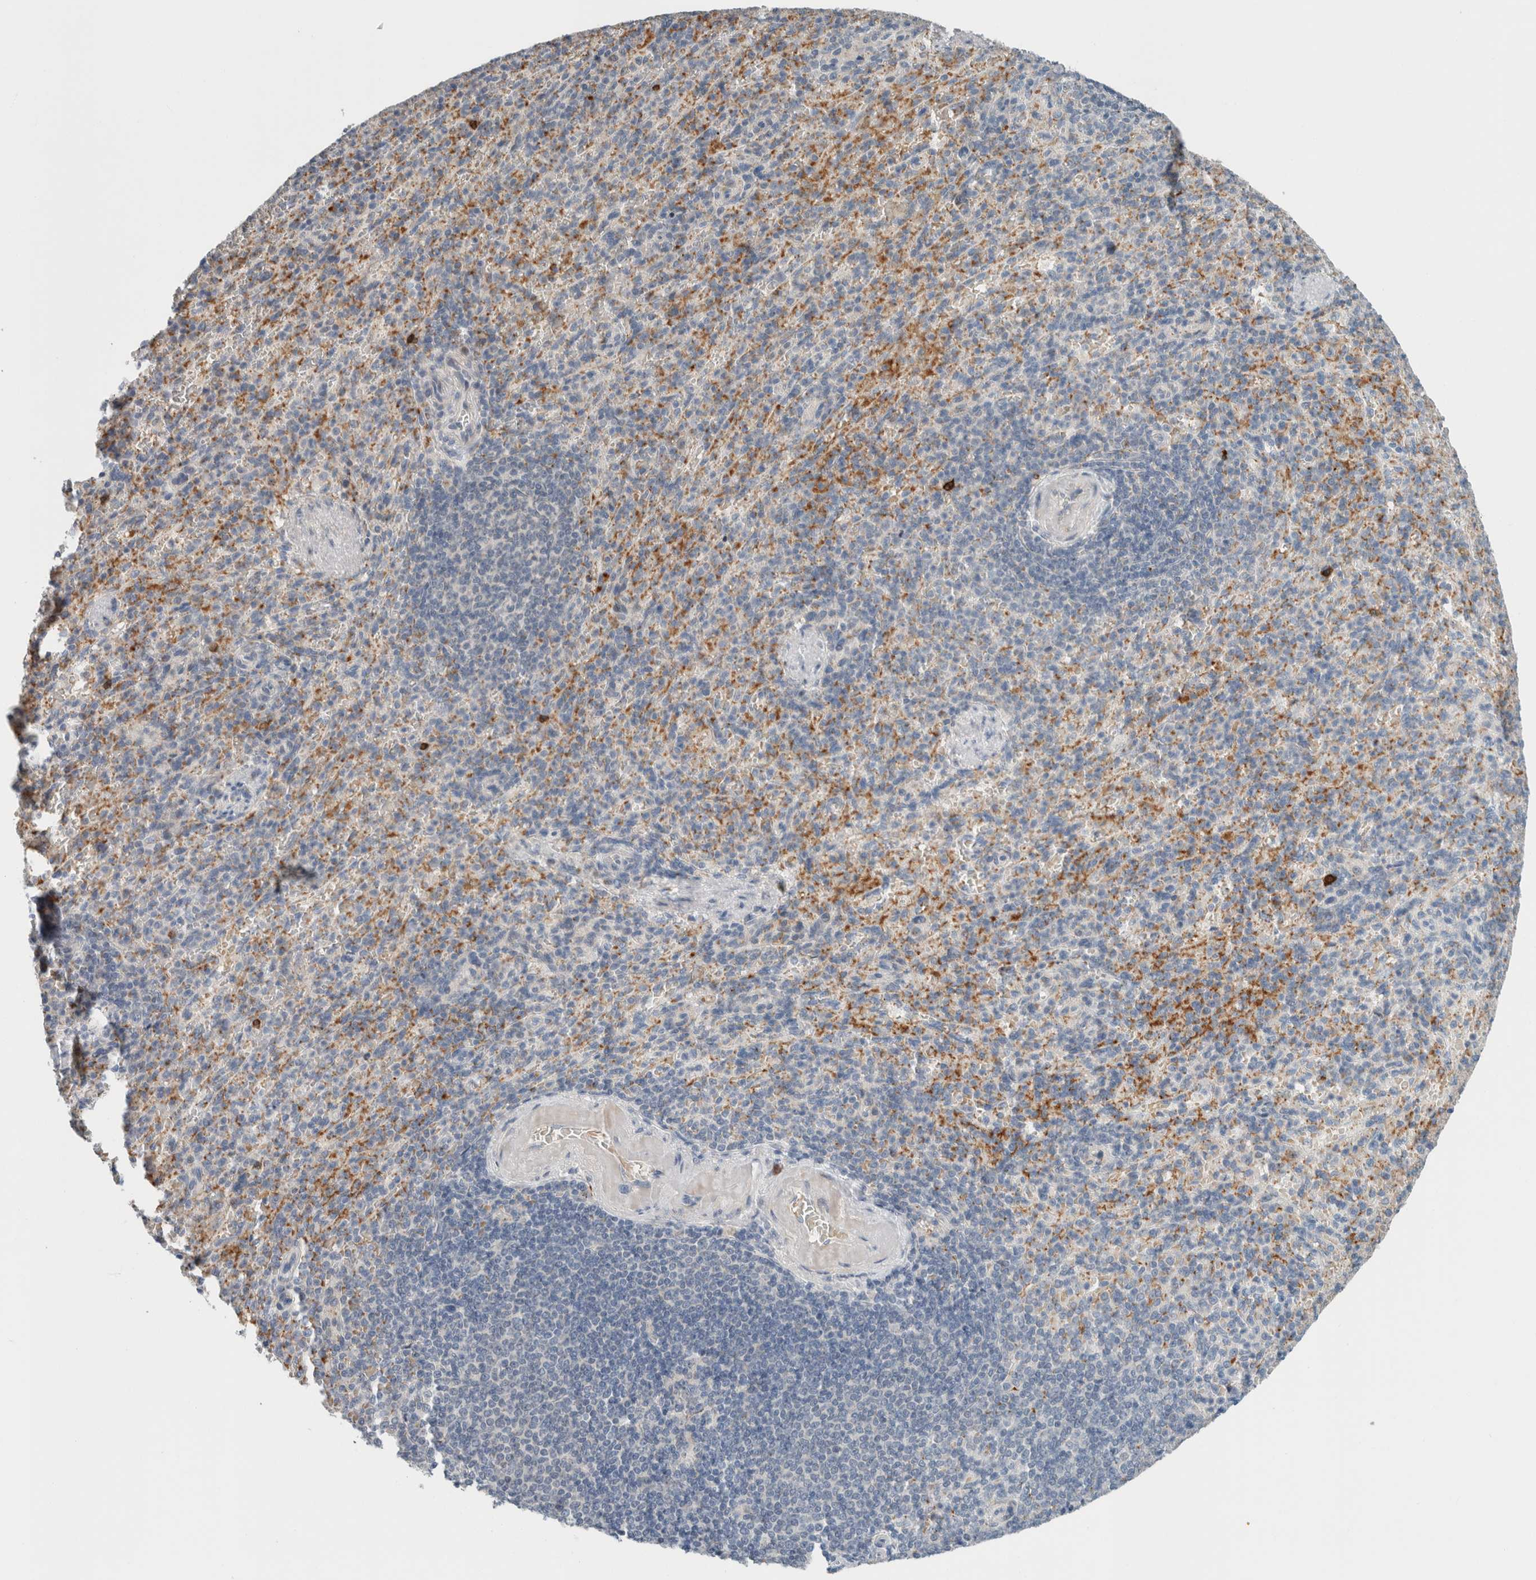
{"staining": {"intensity": "moderate", "quantity": "<25%", "location": "cytoplasmic/membranous"}, "tissue": "spleen", "cell_type": "Cells in red pulp", "image_type": "normal", "snomed": [{"axis": "morphology", "description": "Normal tissue, NOS"}, {"axis": "topography", "description": "Spleen"}], "caption": "There is low levels of moderate cytoplasmic/membranous expression in cells in red pulp of benign spleen, as demonstrated by immunohistochemical staining (brown color).", "gene": "CRAT", "patient": {"sex": "female", "age": 74}}